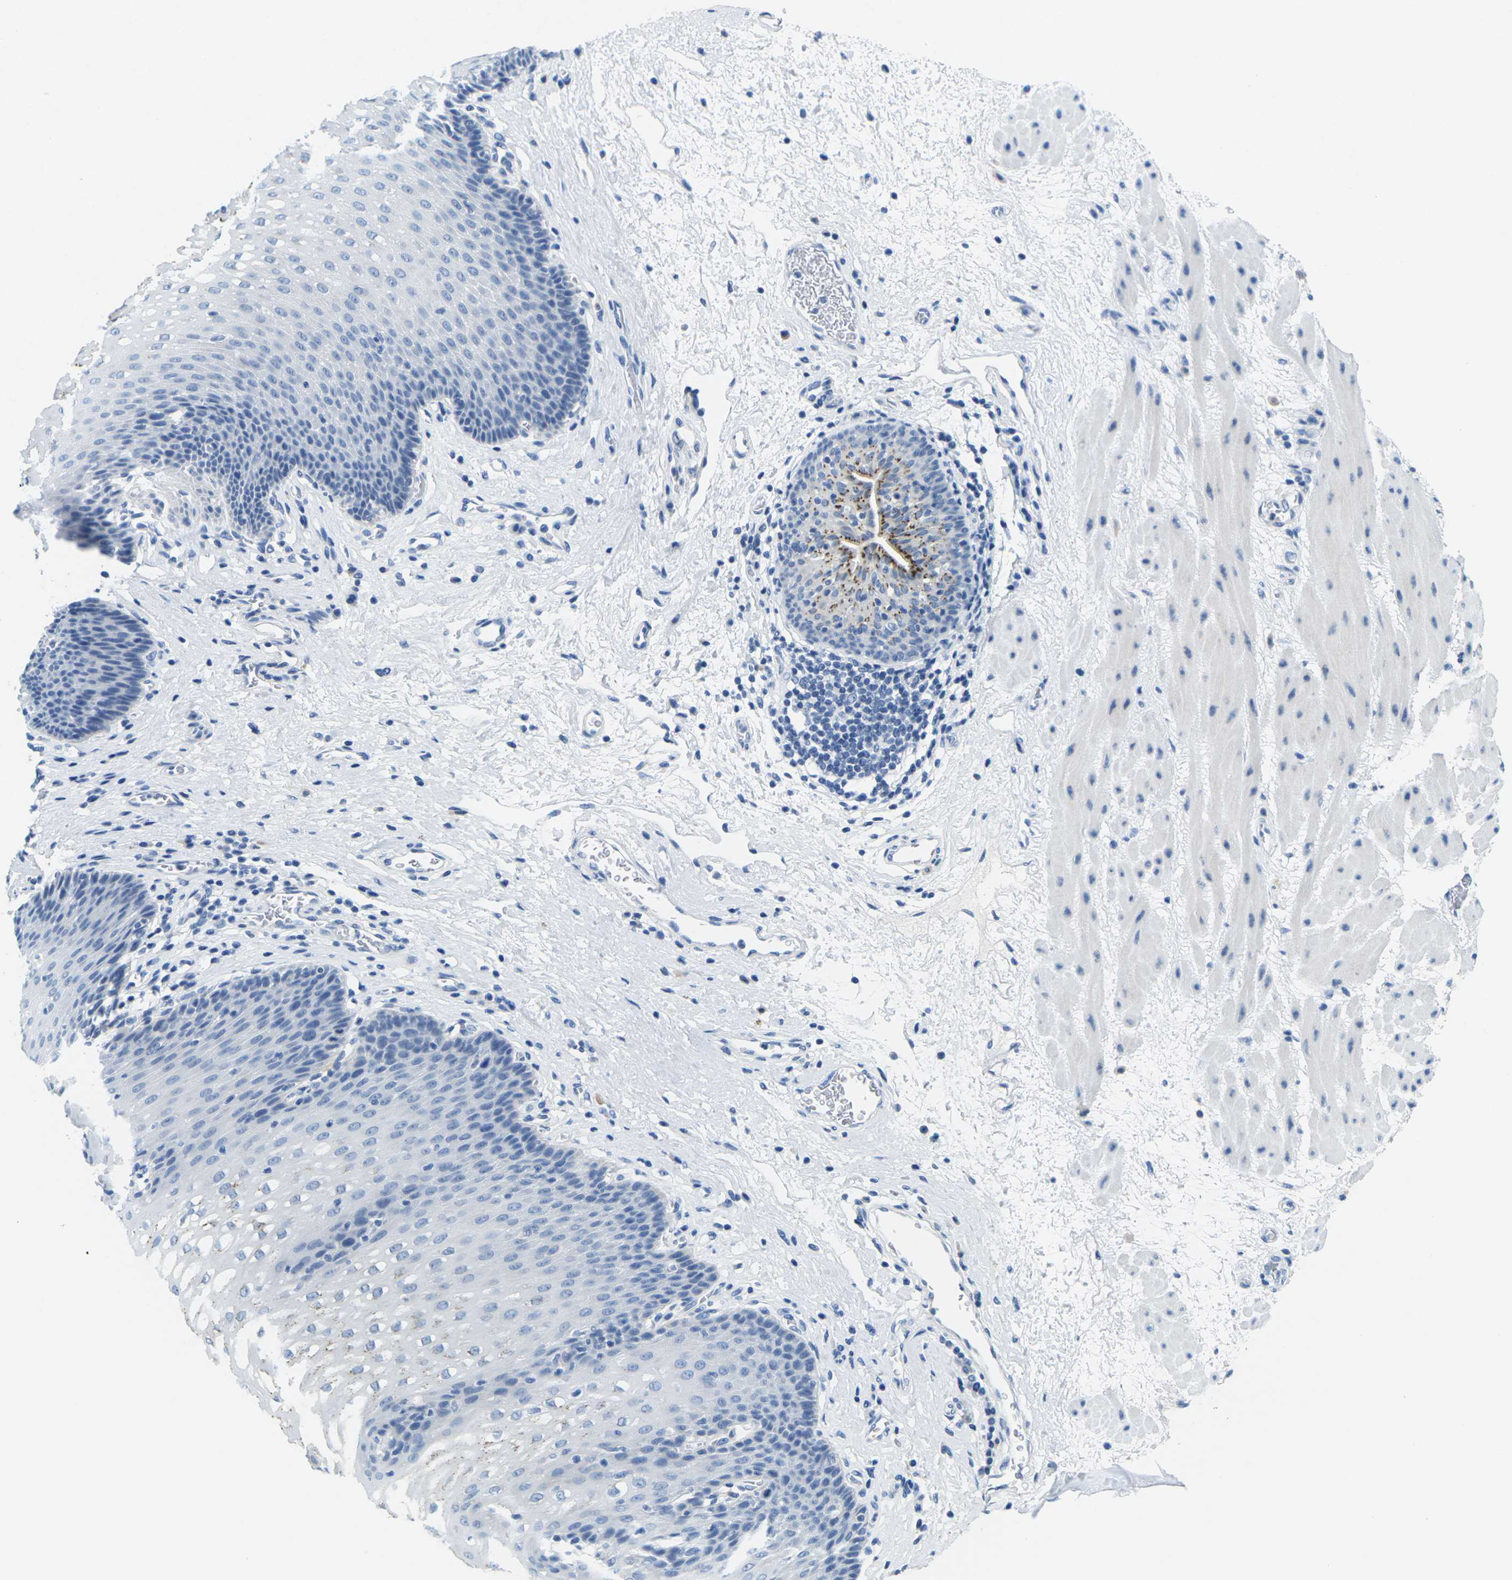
{"staining": {"intensity": "negative", "quantity": "none", "location": "none"}, "tissue": "esophagus", "cell_type": "Squamous epithelial cells", "image_type": "normal", "snomed": [{"axis": "morphology", "description": "Normal tissue, NOS"}, {"axis": "topography", "description": "Esophagus"}], "caption": "Immunohistochemical staining of benign human esophagus reveals no significant positivity in squamous epithelial cells.", "gene": "FAM3D", "patient": {"sex": "male", "age": 48}}